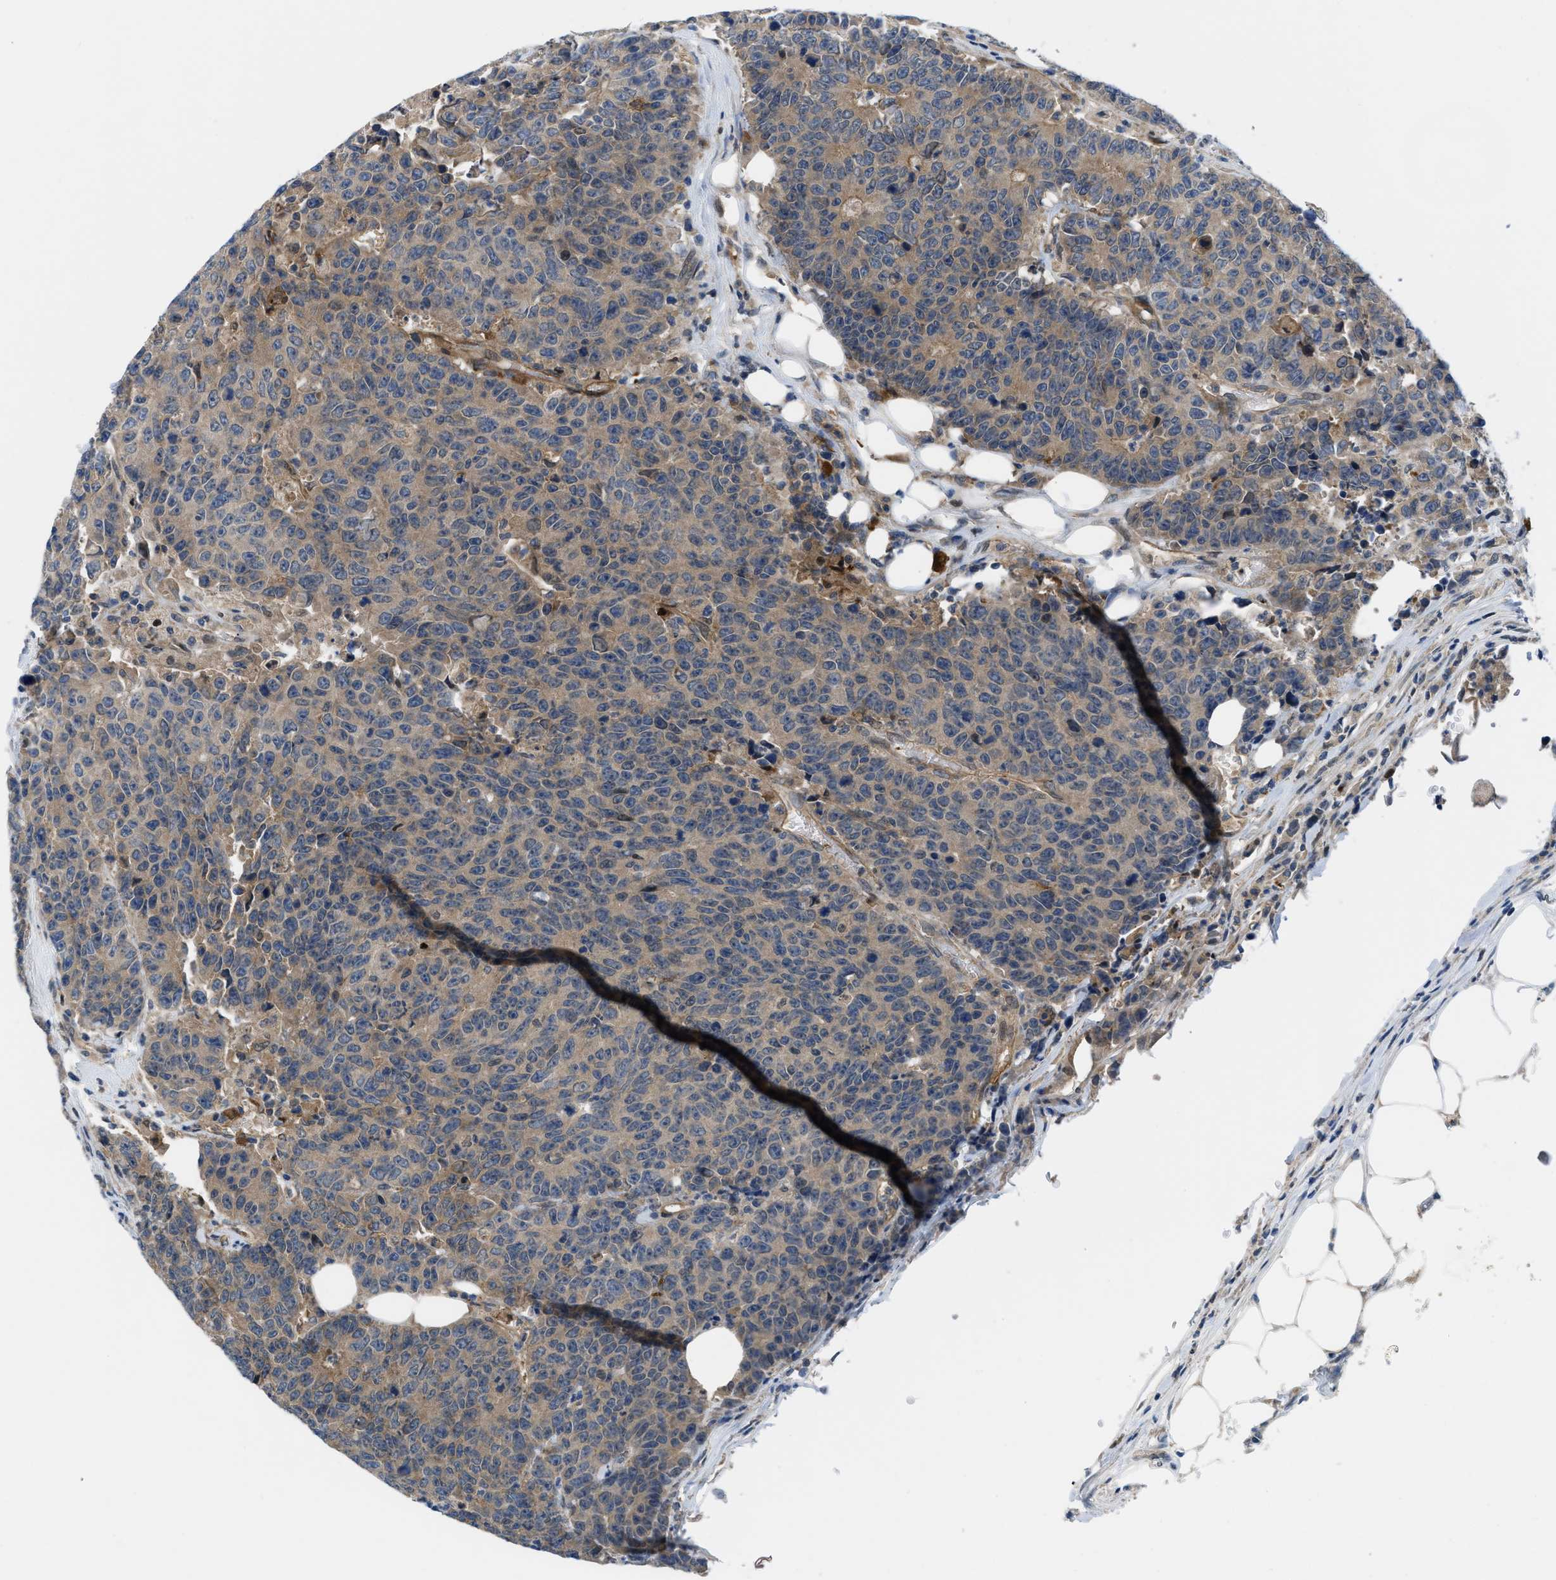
{"staining": {"intensity": "moderate", "quantity": ">75%", "location": "cytoplasmic/membranous"}, "tissue": "colorectal cancer", "cell_type": "Tumor cells", "image_type": "cancer", "snomed": [{"axis": "morphology", "description": "Adenocarcinoma, NOS"}, {"axis": "topography", "description": "Colon"}], "caption": "Protein staining of colorectal cancer tissue shows moderate cytoplasmic/membranous positivity in approximately >75% of tumor cells.", "gene": "BAZ2B", "patient": {"sex": "female", "age": 86}}